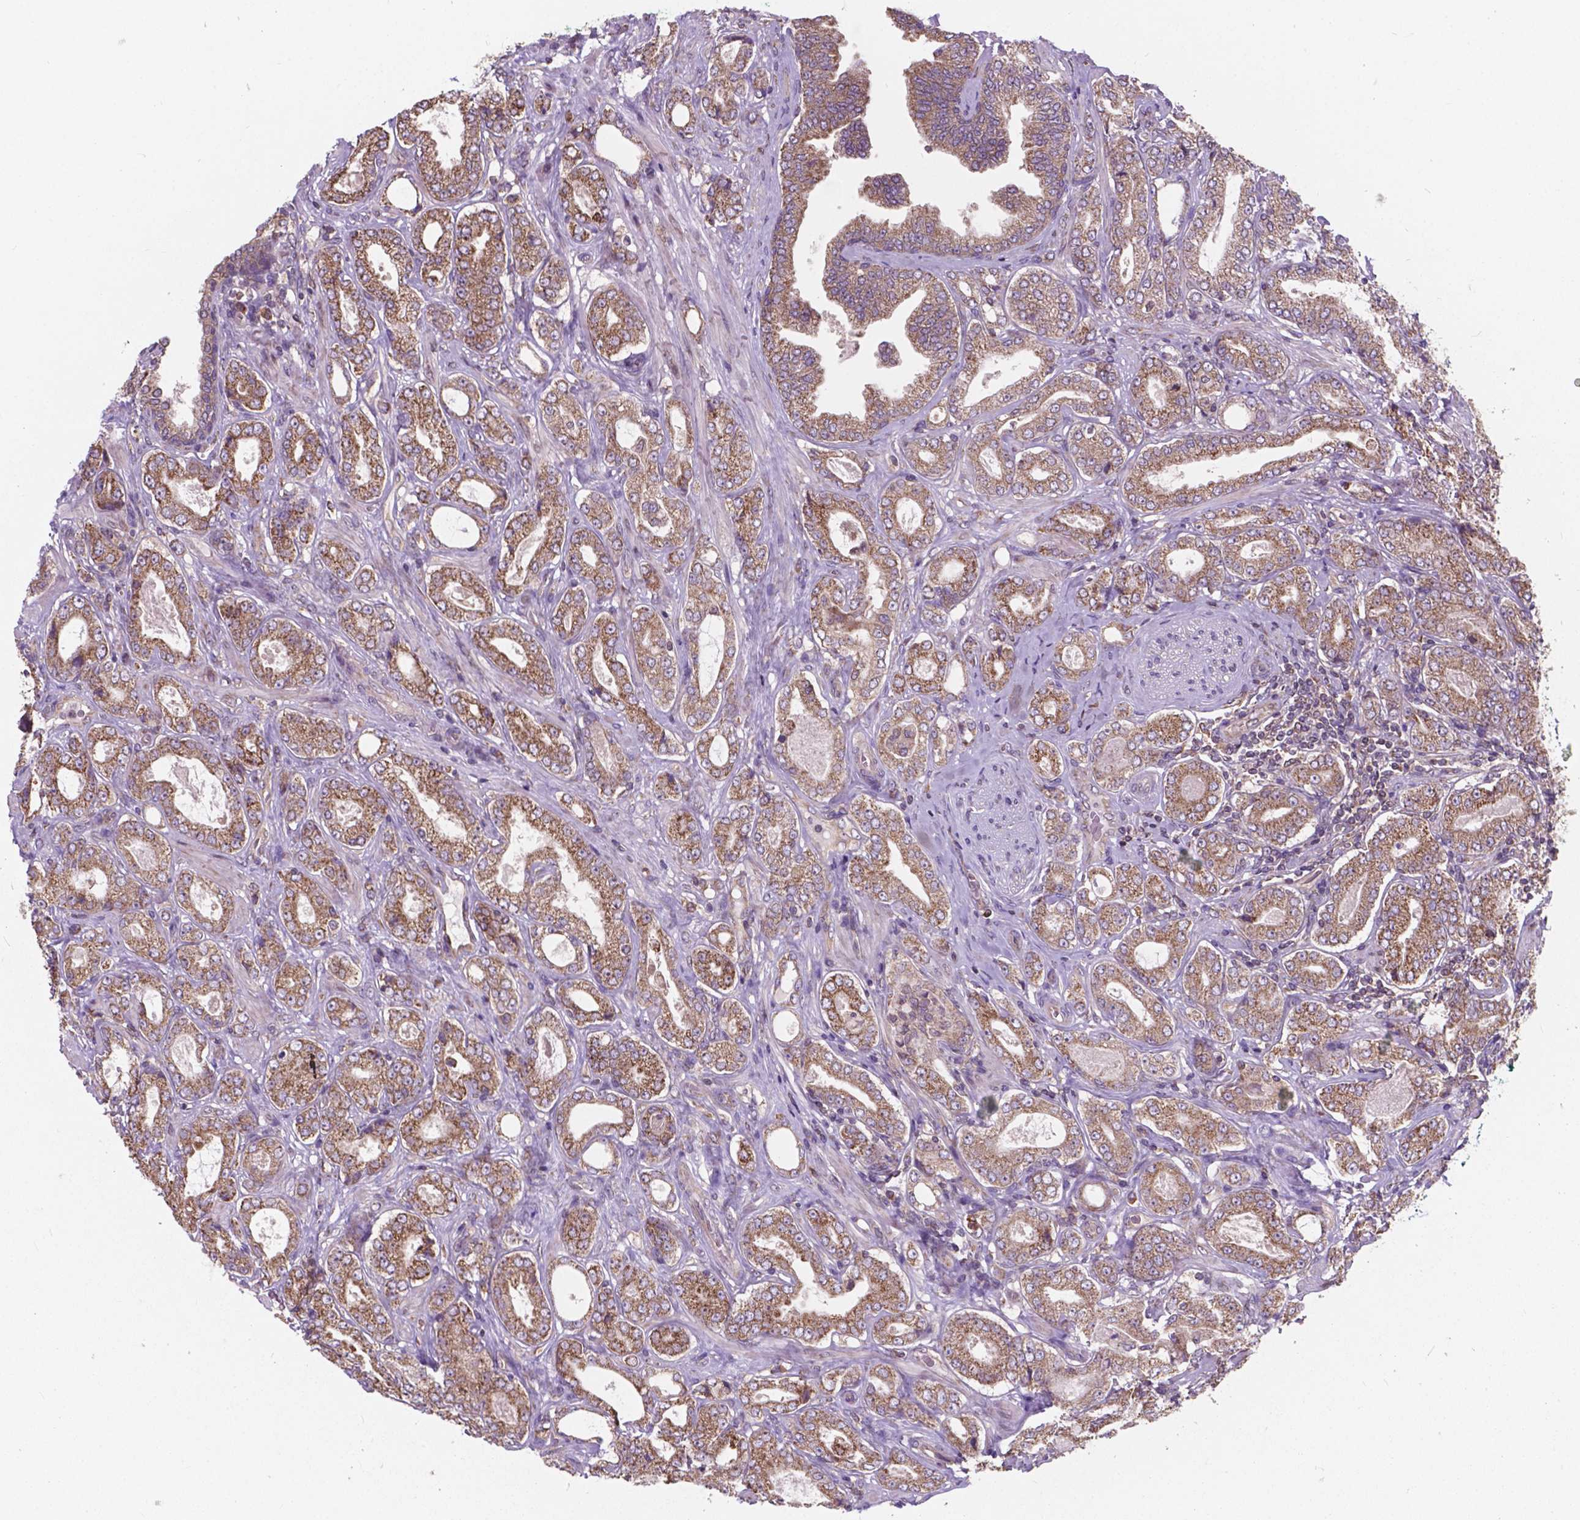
{"staining": {"intensity": "moderate", "quantity": ">75%", "location": "cytoplasmic/membranous"}, "tissue": "prostate cancer", "cell_type": "Tumor cells", "image_type": "cancer", "snomed": [{"axis": "morphology", "description": "Adenocarcinoma, NOS"}, {"axis": "topography", "description": "Prostate"}], "caption": "Tumor cells reveal medium levels of moderate cytoplasmic/membranous expression in about >75% of cells in prostate cancer (adenocarcinoma).", "gene": "MRPL33", "patient": {"sex": "male", "age": 64}}